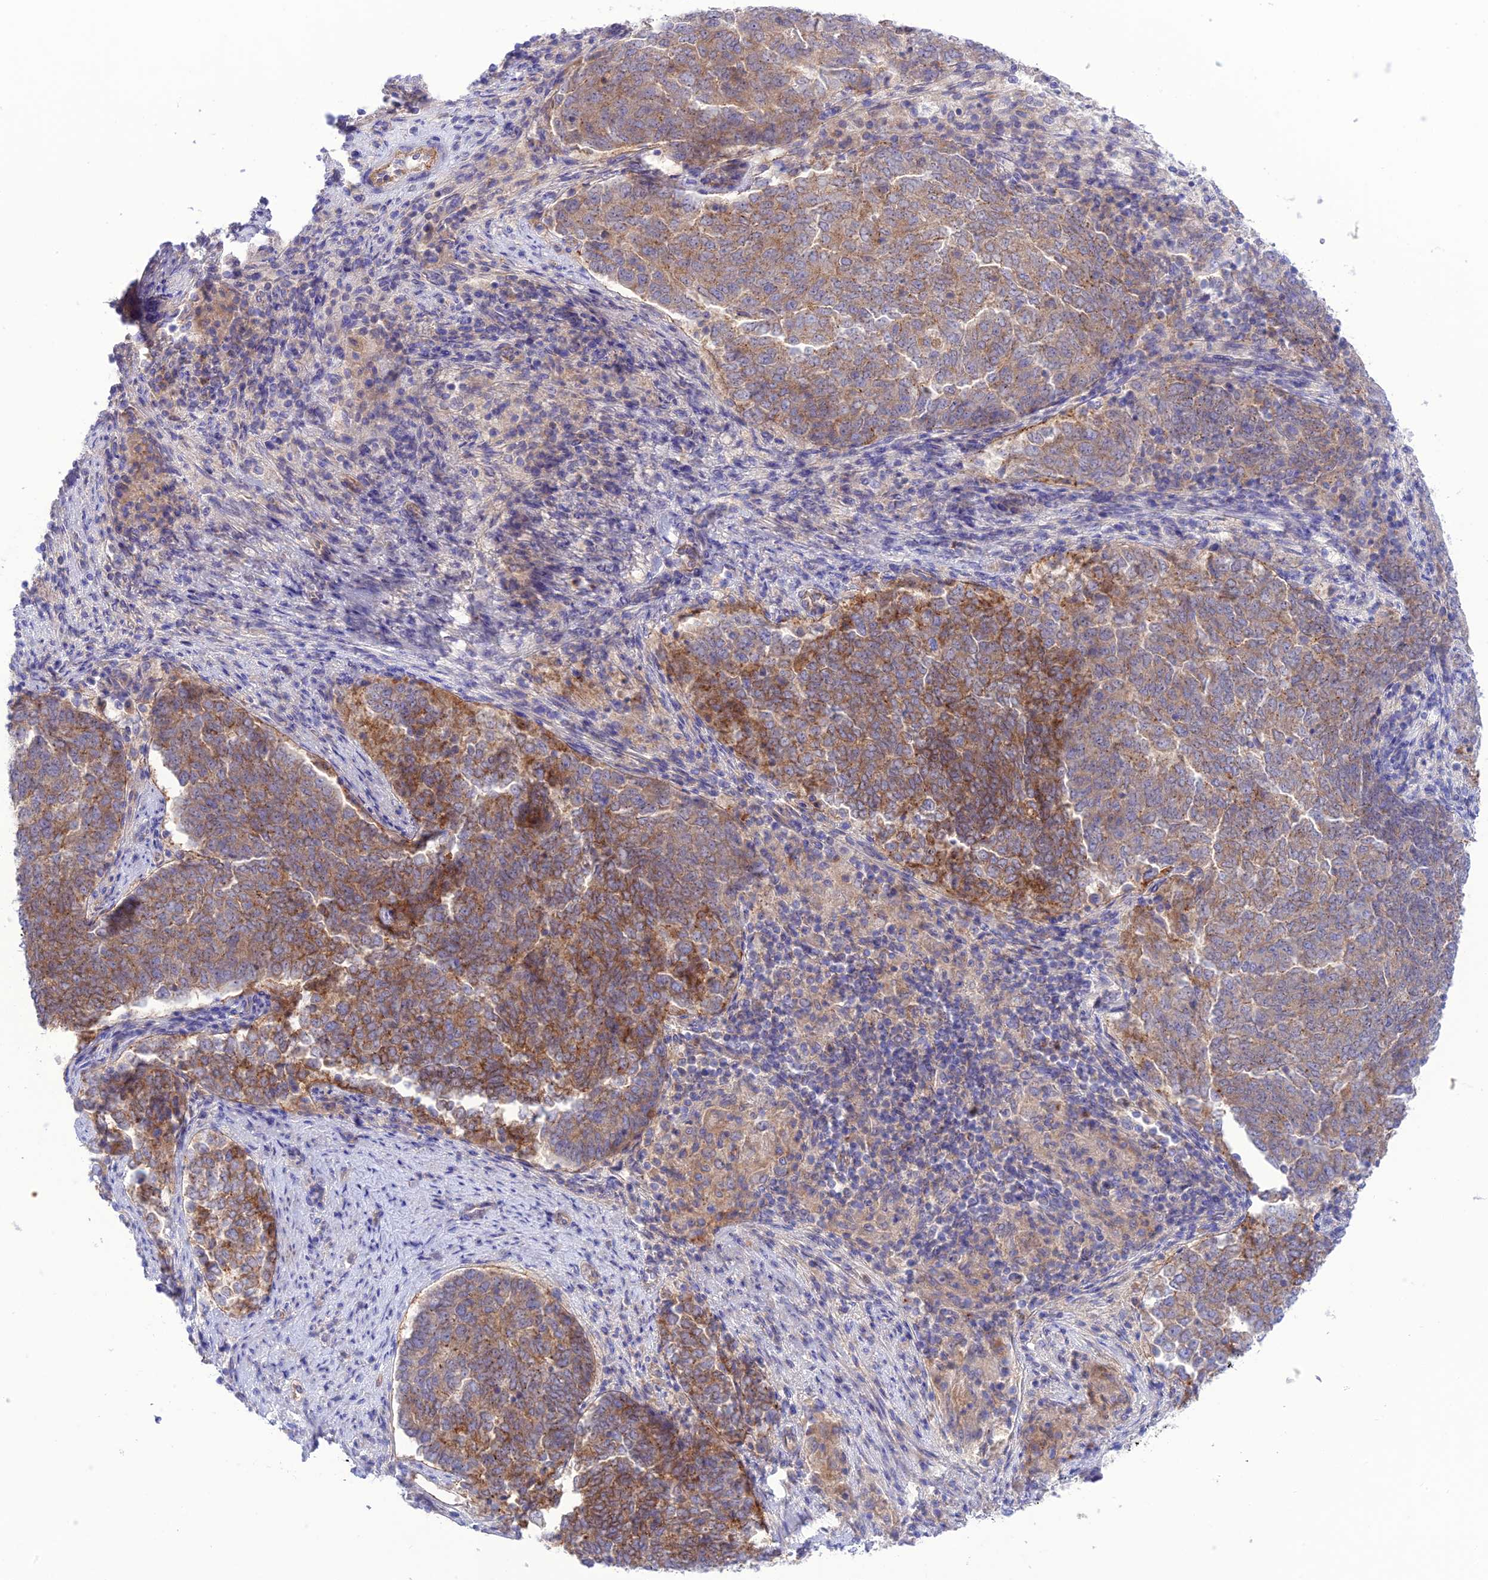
{"staining": {"intensity": "moderate", "quantity": ">75%", "location": "cytoplasmic/membranous"}, "tissue": "endometrial cancer", "cell_type": "Tumor cells", "image_type": "cancer", "snomed": [{"axis": "morphology", "description": "Adenocarcinoma, NOS"}, {"axis": "topography", "description": "Endometrium"}], "caption": "Immunohistochemistry (IHC) (DAB (3,3'-diaminobenzidine)) staining of endometrial cancer exhibits moderate cytoplasmic/membranous protein positivity in approximately >75% of tumor cells. The staining was performed using DAB (3,3'-diaminobenzidine), with brown indicating positive protein expression. Nuclei are stained blue with hematoxylin.", "gene": "CHSY3", "patient": {"sex": "female", "age": 80}}